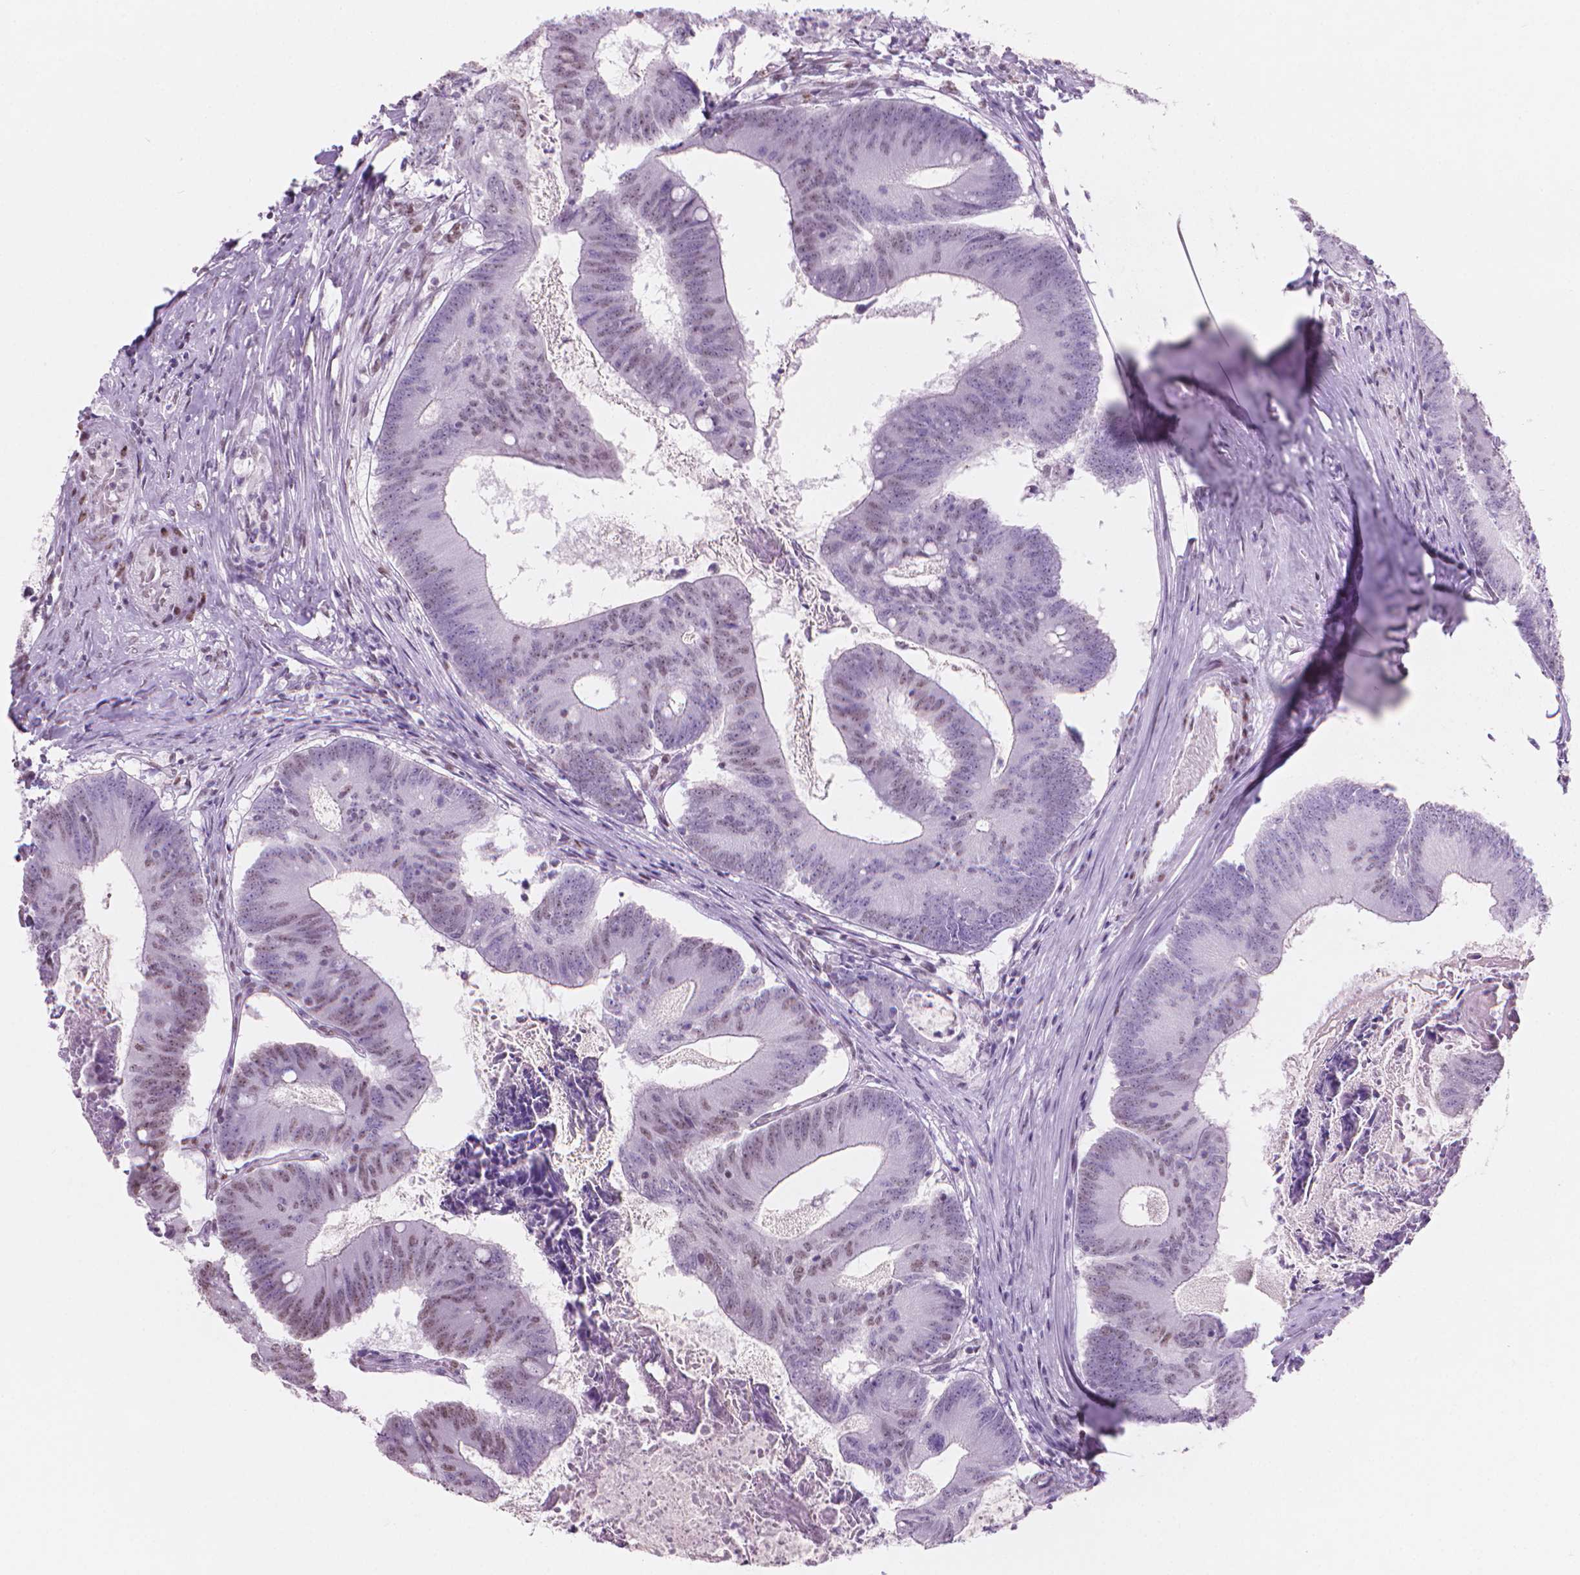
{"staining": {"intensity": "weak", "quantity": "<25%", "location": "nuclear"}, "tissue": "colorectal cancer", "cell_type": "Tumor cells", "image_type": "cancer", "snomed": [{"axis": "morphology", "description": "Adenocarcinoma, NOS"}, {"axis": "topography", "description": "Colon"}], "caption": "Tumor cells are negative for brown protein staining in colorectal cancer (adenocarcinoma).", "gene": "PIAS2", "patient": {"sex": "female", "age": 70}}